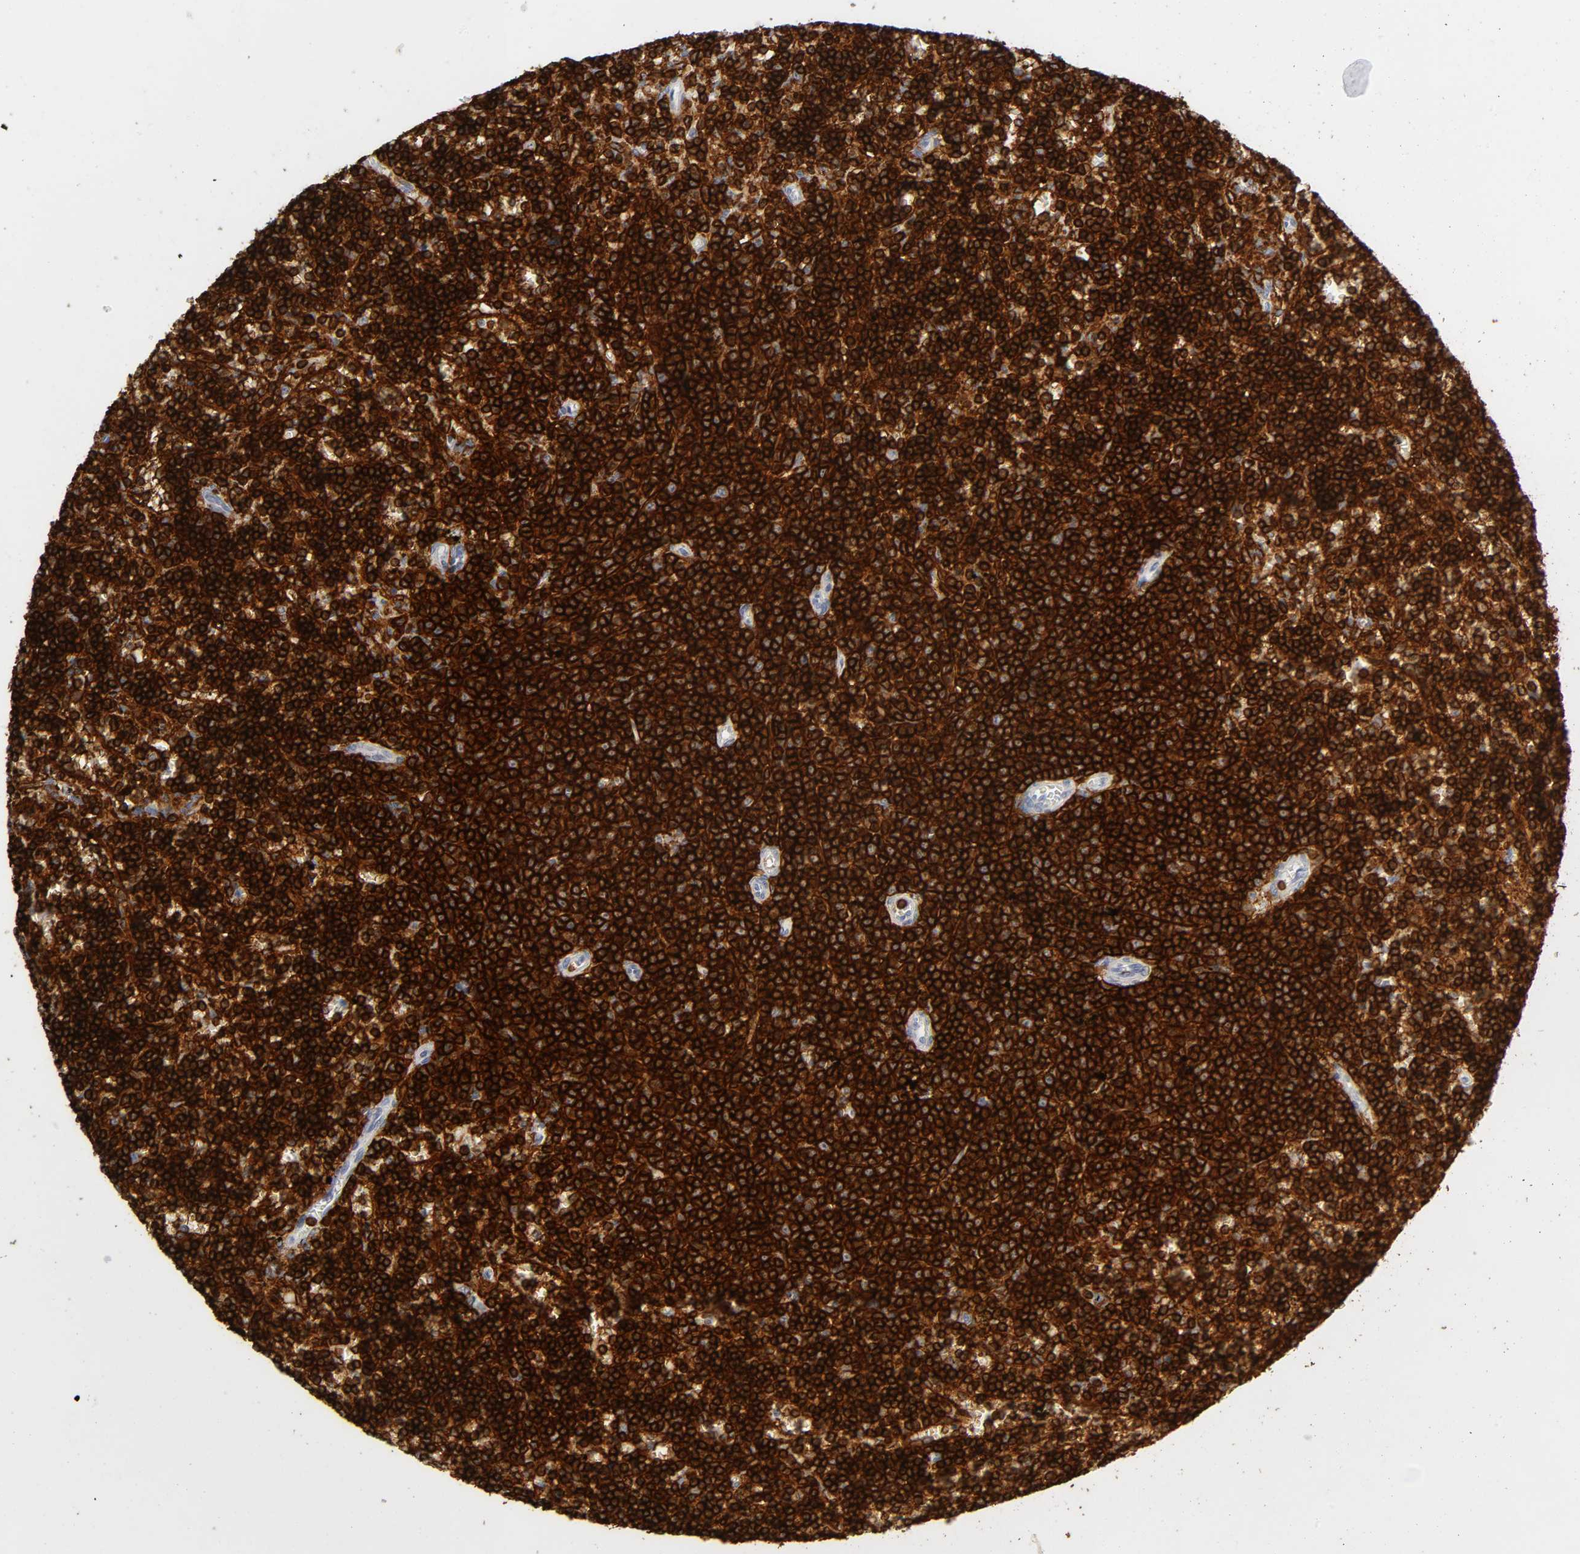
{"staining": {"intensity": "strong", "quantity": ">75%", "location": "cytoplasmic/membranous"}, "tissue": "lymphoma", "cell_type": "Tumor cells", "image_type": "cancer", "snomed": [{"axis": "morphology", "description": "Malignant lymphoma, non-Hodgkin's type, Low grade"}, {"axis": "topography", "description": "Spleen"}], "caption": "A high-resolution micrograph shows immunohistochemistry (IHC) staining of lymphoma, which displays strong cytoplasmic/membranous staining in approximately >75% of tumor cells.", "gene": "LYN", "patient": {"sex": "male", "age": 60}}